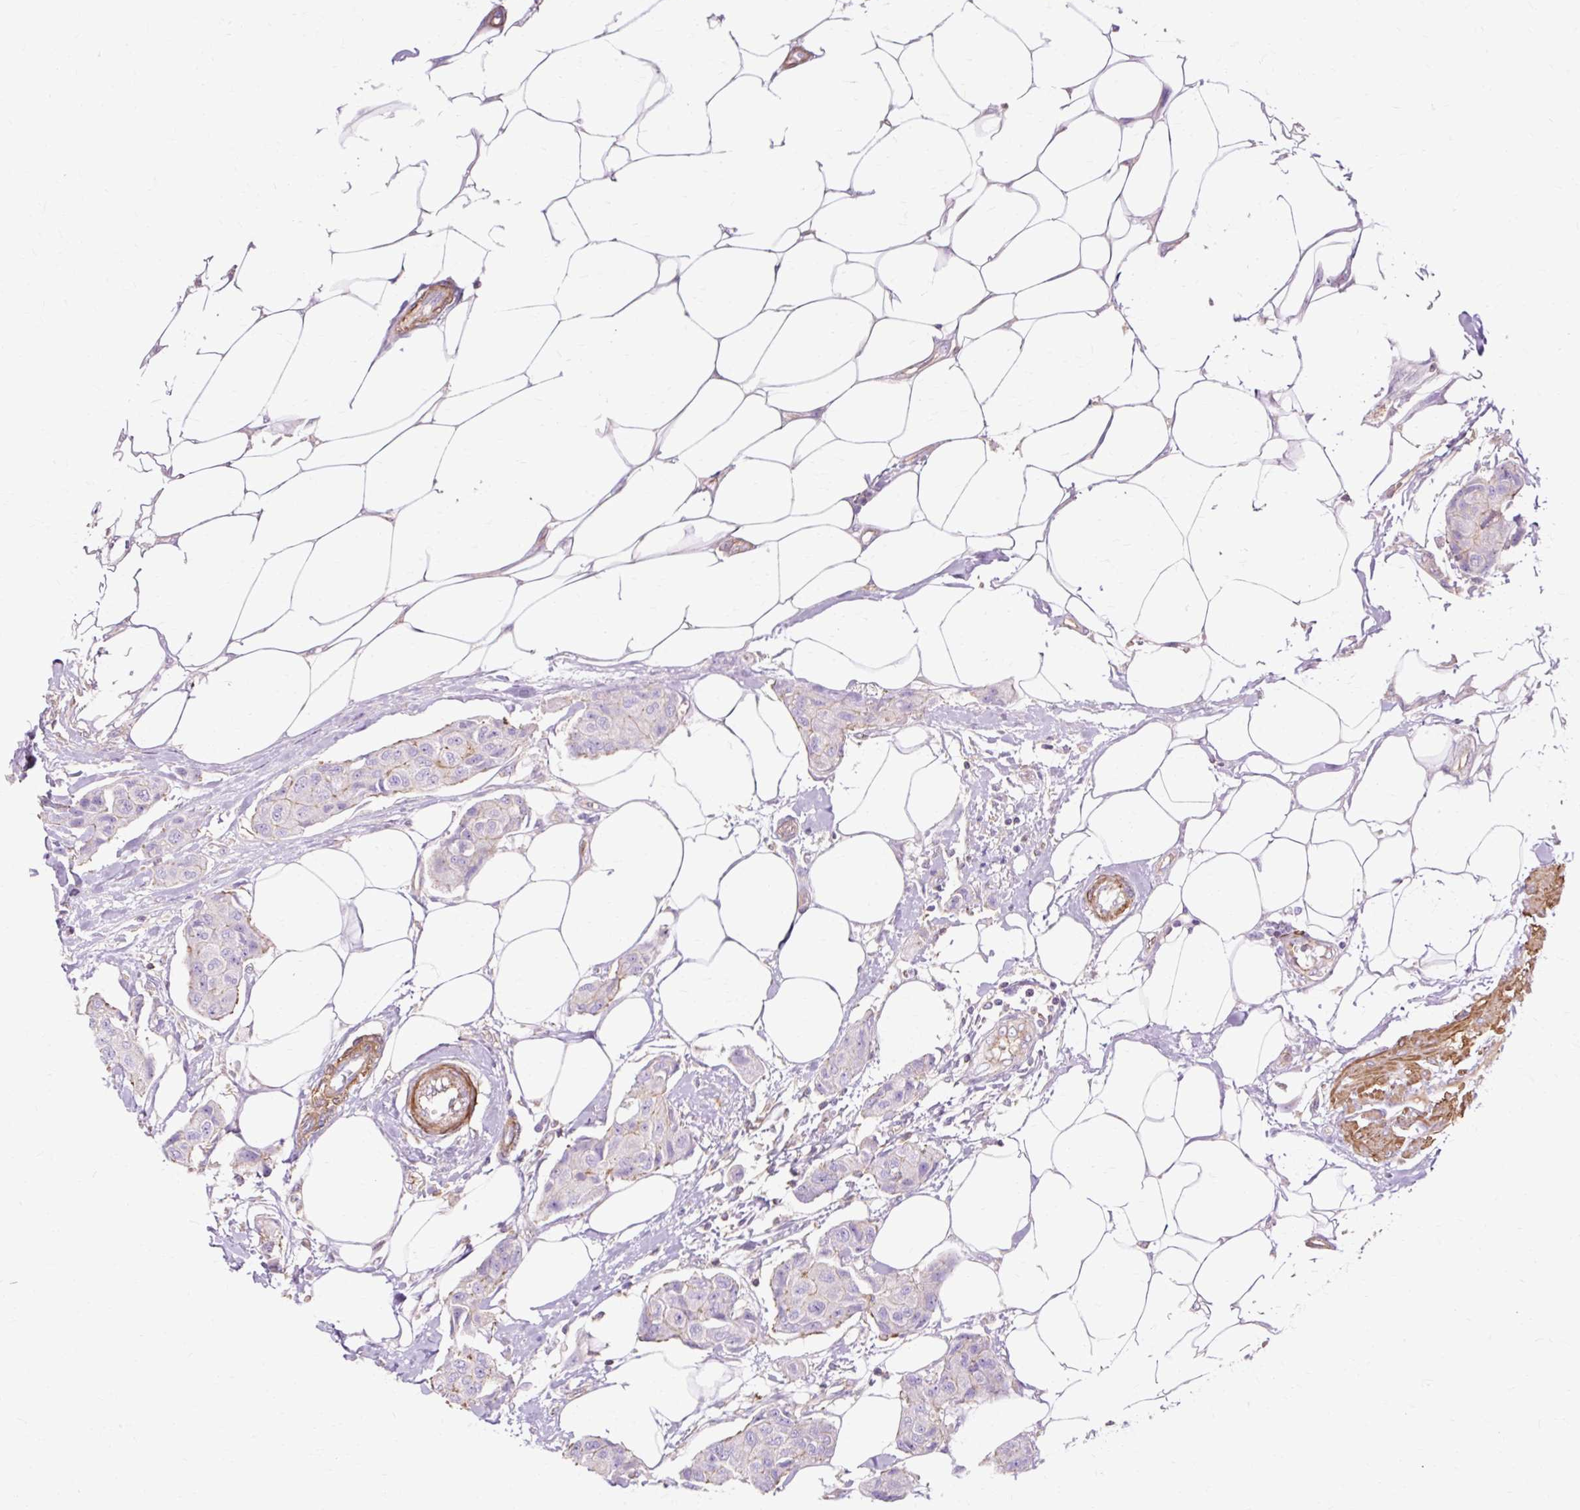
{"staining": {"intensity": "negative", "quantity": "none", "location": "none"}, "tissue": "breast cancer", "cell_type": "Tumor cells", "image_type": "cancer", "snomed": [{"axis": "morphology", "description": "Duct carcinoma"}, {"axis": "topography", "description": "Breast"}, {"axis": "topography", "description": "Lymph node"}], "caption": "A histopathology image of breast cancer (invasive ductal carcinoma) stained for a protein demonstrates no brown staining in tumor cells.", "gene": "TBC1D2B", "patient": {"sex": "female", "age": 80}}